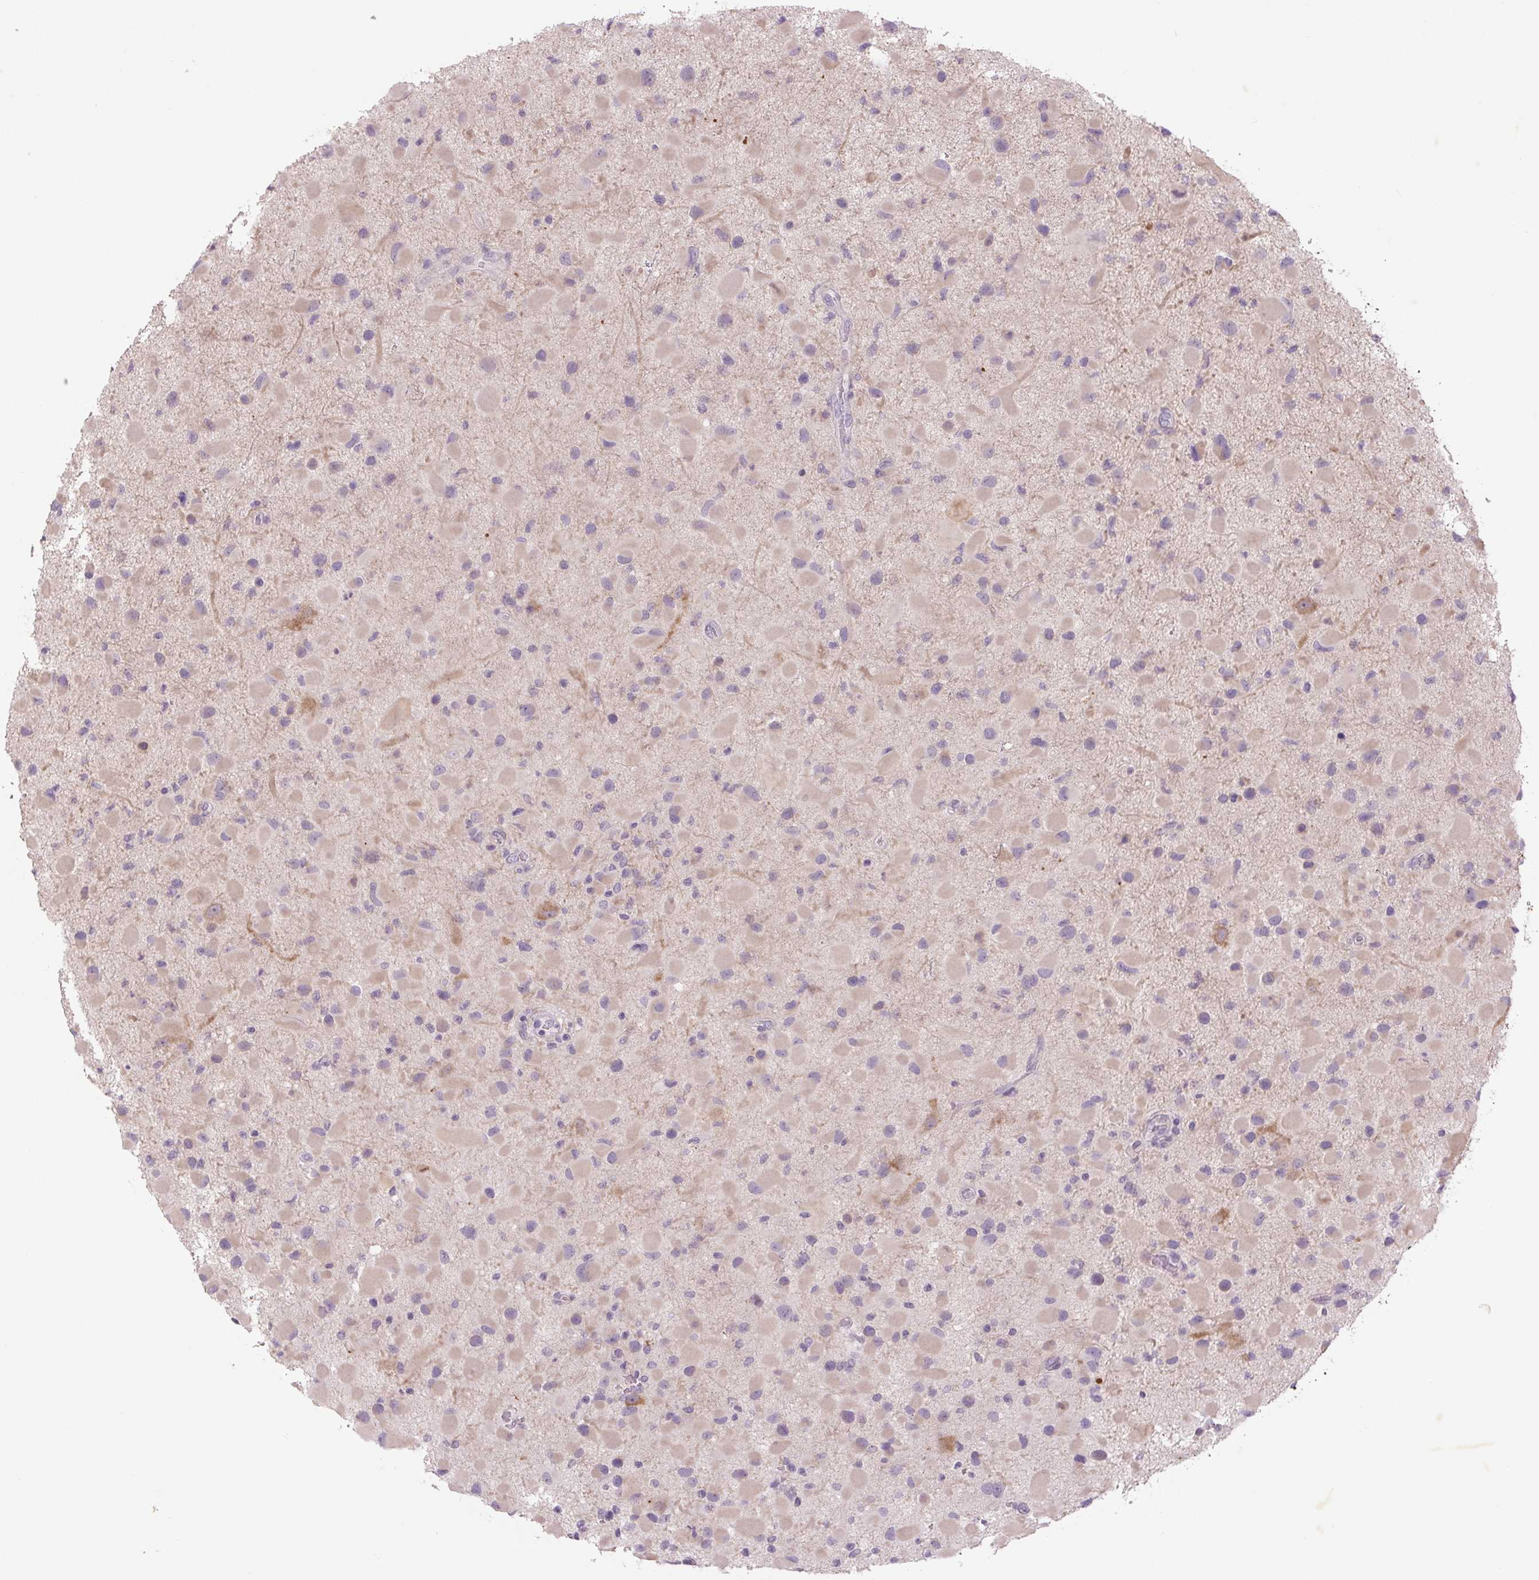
{"staining": {"intensity": "negative", "quantity": "none", "location": "none"}, "tissue": "glioma", "cell_type": "Tumor cells", "image_type": "cancer", "snomed": [{"axis": "morphology", "description": "Glioma, malignant, Low grade"}, {"axis": "topography", "description": "Brain"}], "caption": "DAB immunohistochemical staining of malignant glioma (low-grade) reveals no significant positivity in tumor cells.", "gene": "TMEM100", "patient": {"sex": "female", "age": 32}}